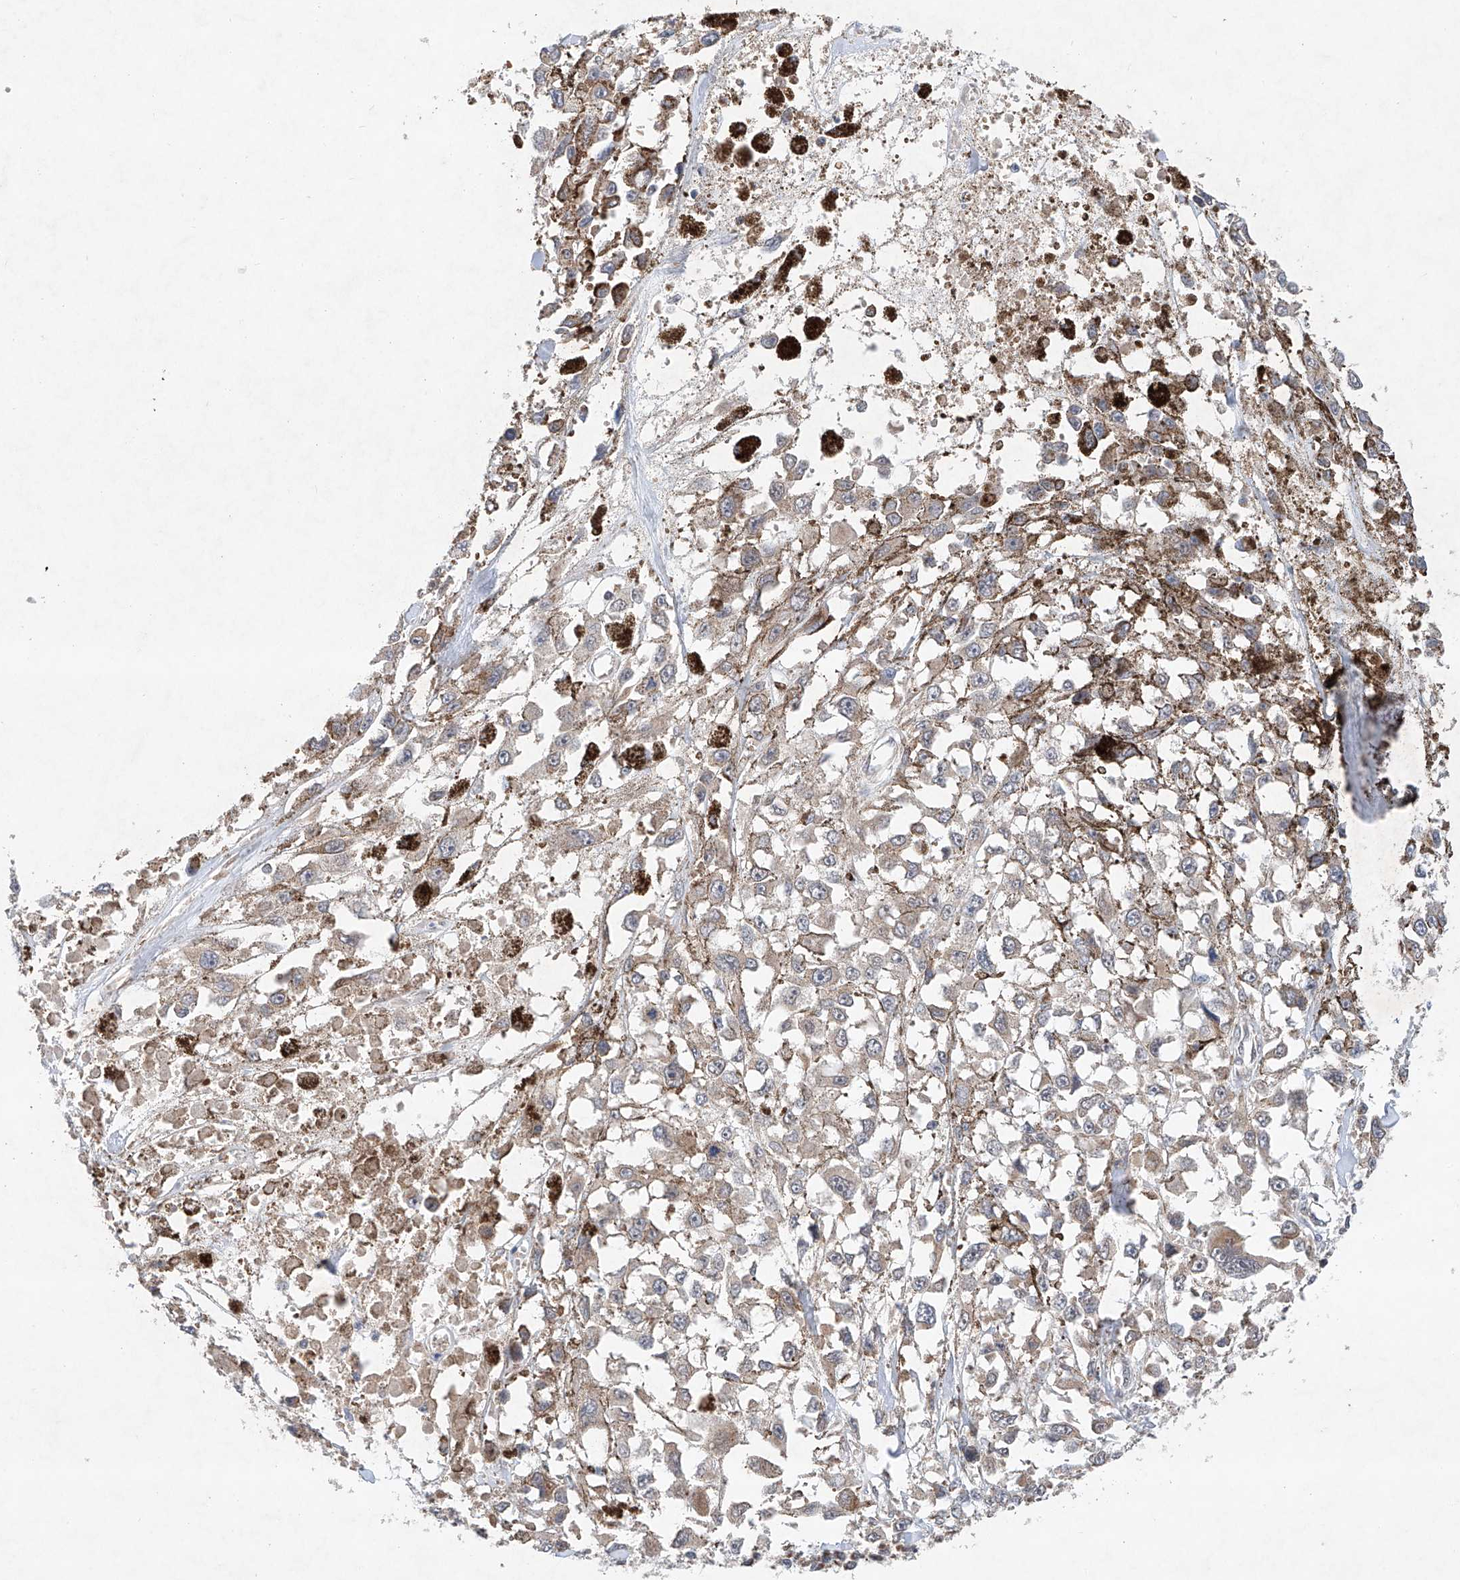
{"staining": {"intensity": "weak", "quantity": "<25%", "location": "cytoplasmic/membranous"}, "tissue": "melanoma", "cell_type": "Tumor cells", "image_type": "cancer", "snomed": [{"axis": "morphology", "description": "Malignant melanoma, Metastatic site"}, {"axis": "topography", "description": "Lymph node"}], "caption": "The micrograph displays no staining of tumor cells in melanoma.", "gene": "FASTK", "patient": {"sex": "male", "age": 59}}